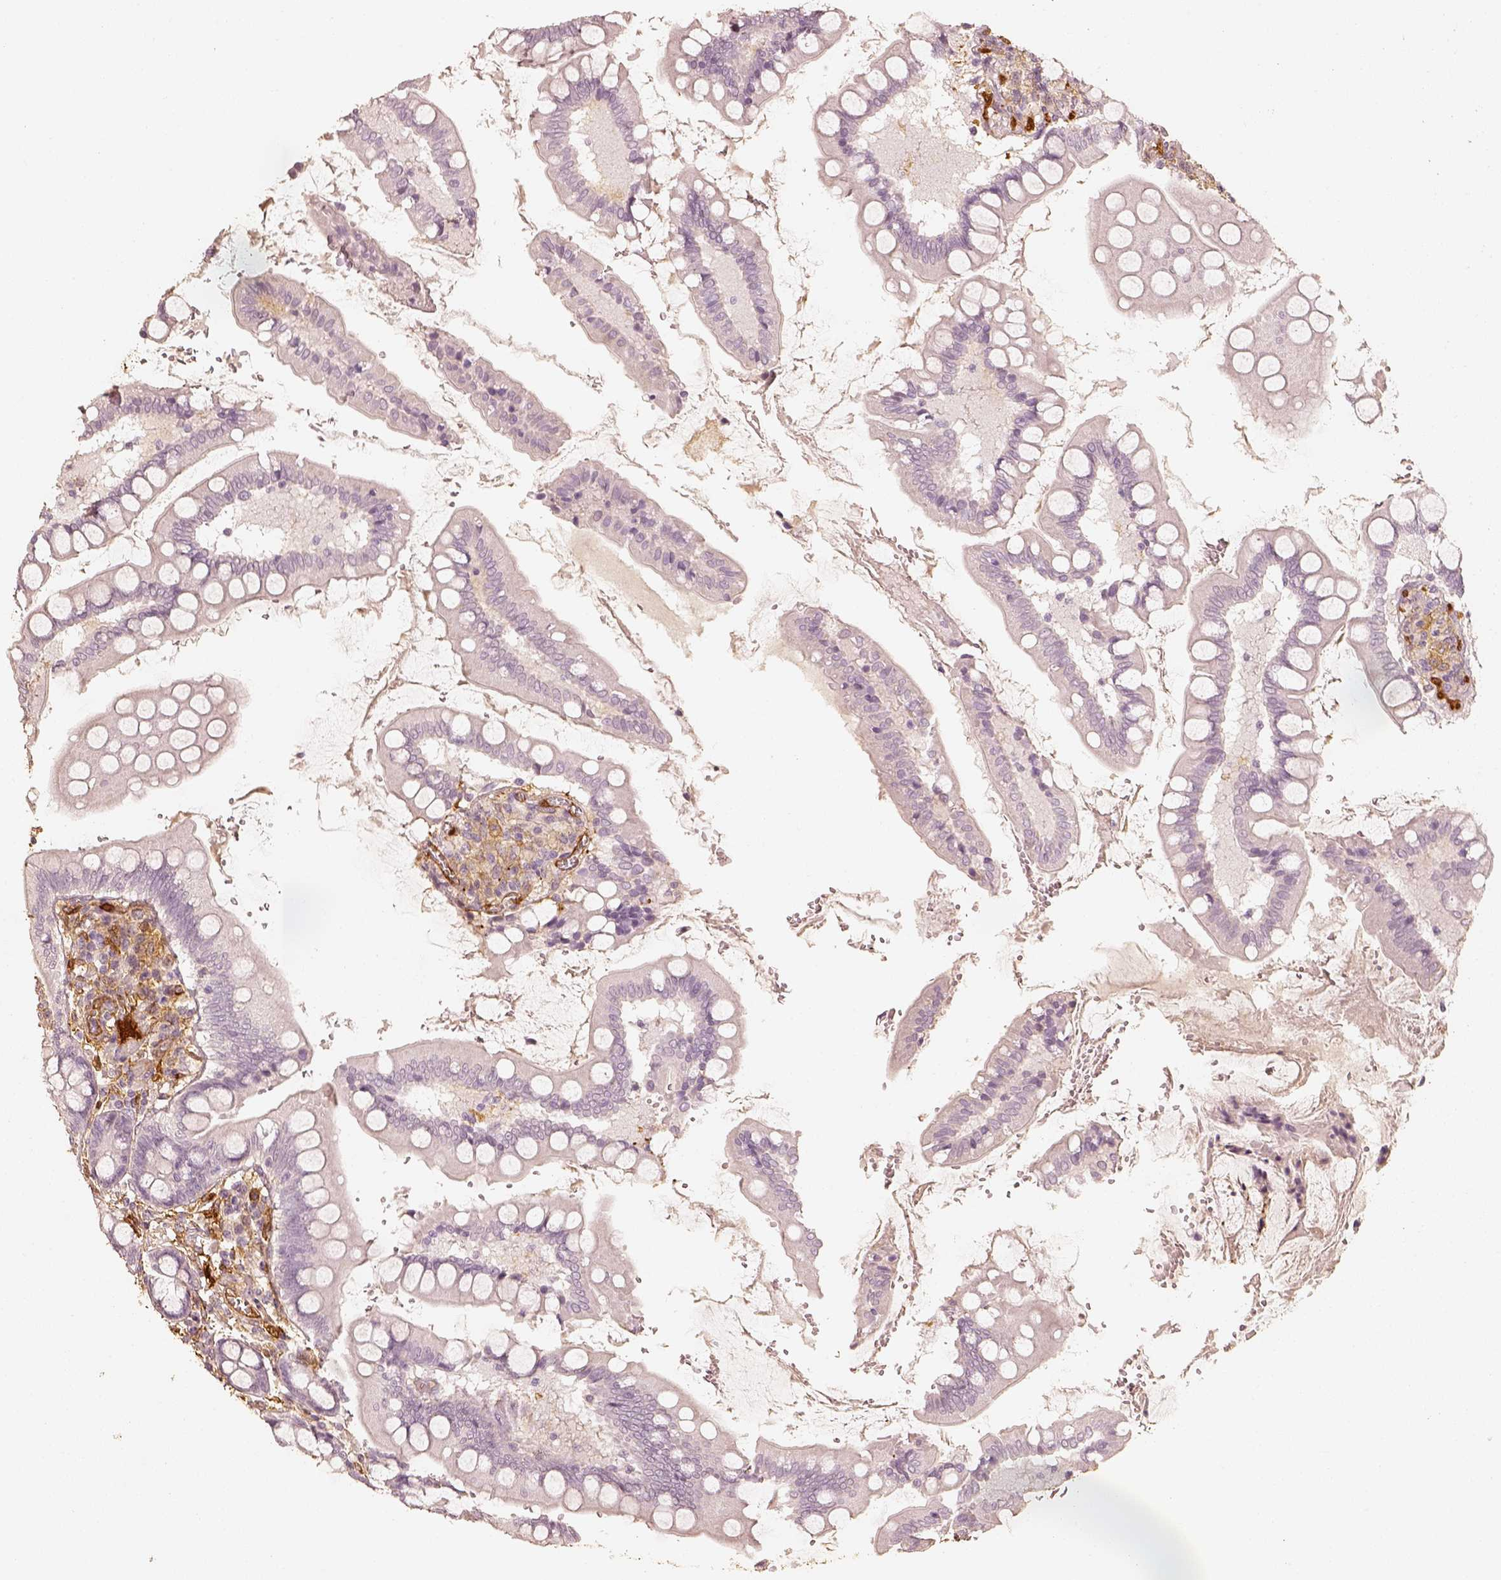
{"staining": {"intensity": "negative", "quantity": "none", "location": "none"}, "tissue": "small intestine", "cell_type": "Glandular cells", "image_type": "normal", "snomed": [{"axis": "morphology", "description": "Normal tissue, NOS"}, {"axis": "topography", "description": "Small intestine"}], "caption": "DAB immunohistochemical staining of benign small intestine displays no significant staining in glandular cells. (DAB (3,3'-diaminobenzidine) immunohistochemistry, high magnification).", "gene": "FSCN1", "patient": {"sex": "female", "age": 56}}